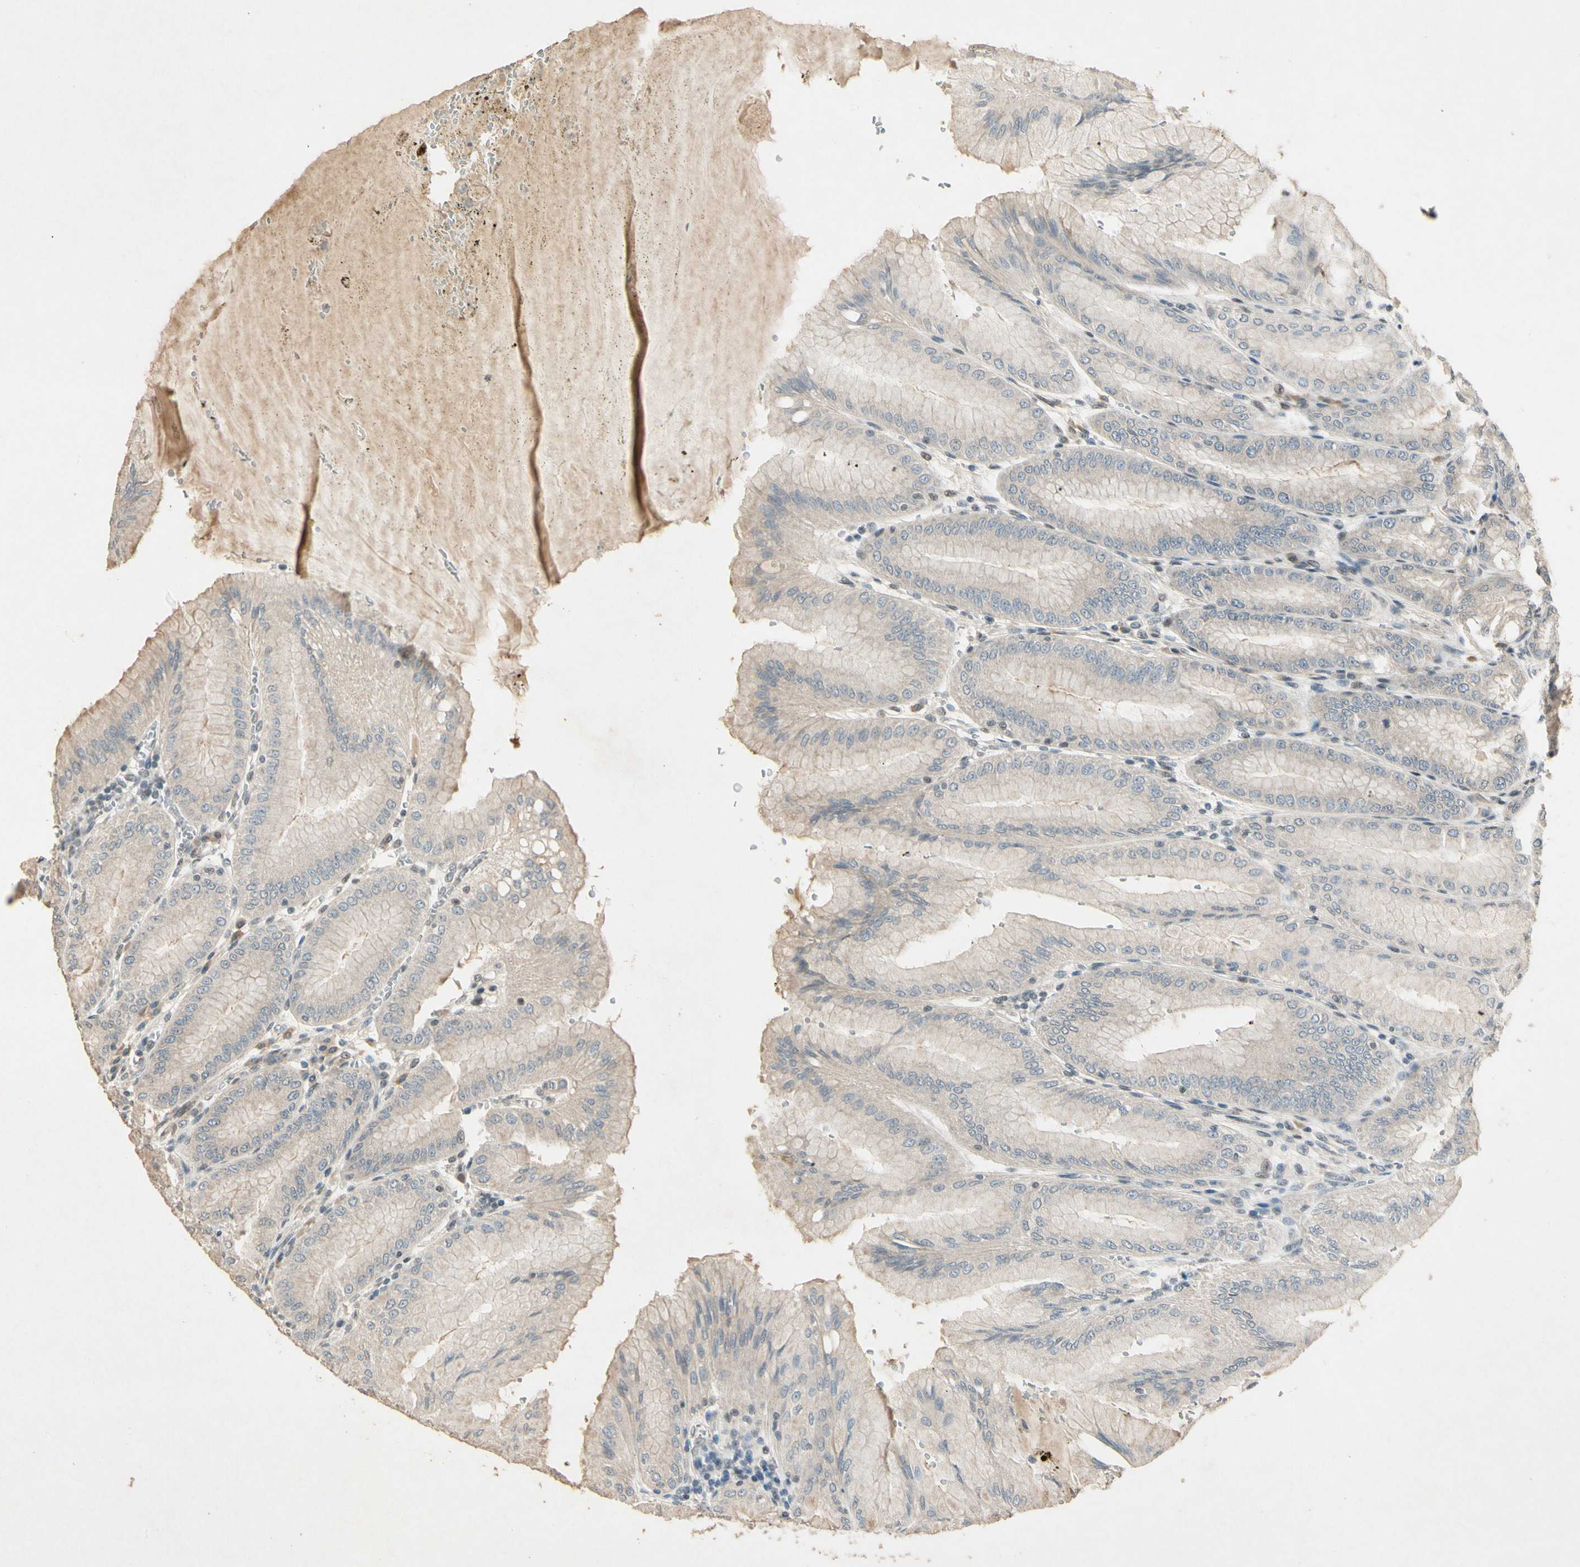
{"staining": {"intensity": "weak", "quantity": "<25%", "location": "cytoplasmic/membranous"}, "tissue": "stomach", "cell_type": "Glandular cells", "image_type": "normal", "snomed": [{"axis": "morphology", "description": "Normal tissue, NOS"}, {"axis": "topography", "description": "Stomach, lower"}], "caption": "DAB (3,3'-diaminobenzidine) immunohistochemical staining of benign stomach shows no significant expression in glandular cells.", "gene": "ZBTB4", "patient": {"sex": "male", "age": 71}}